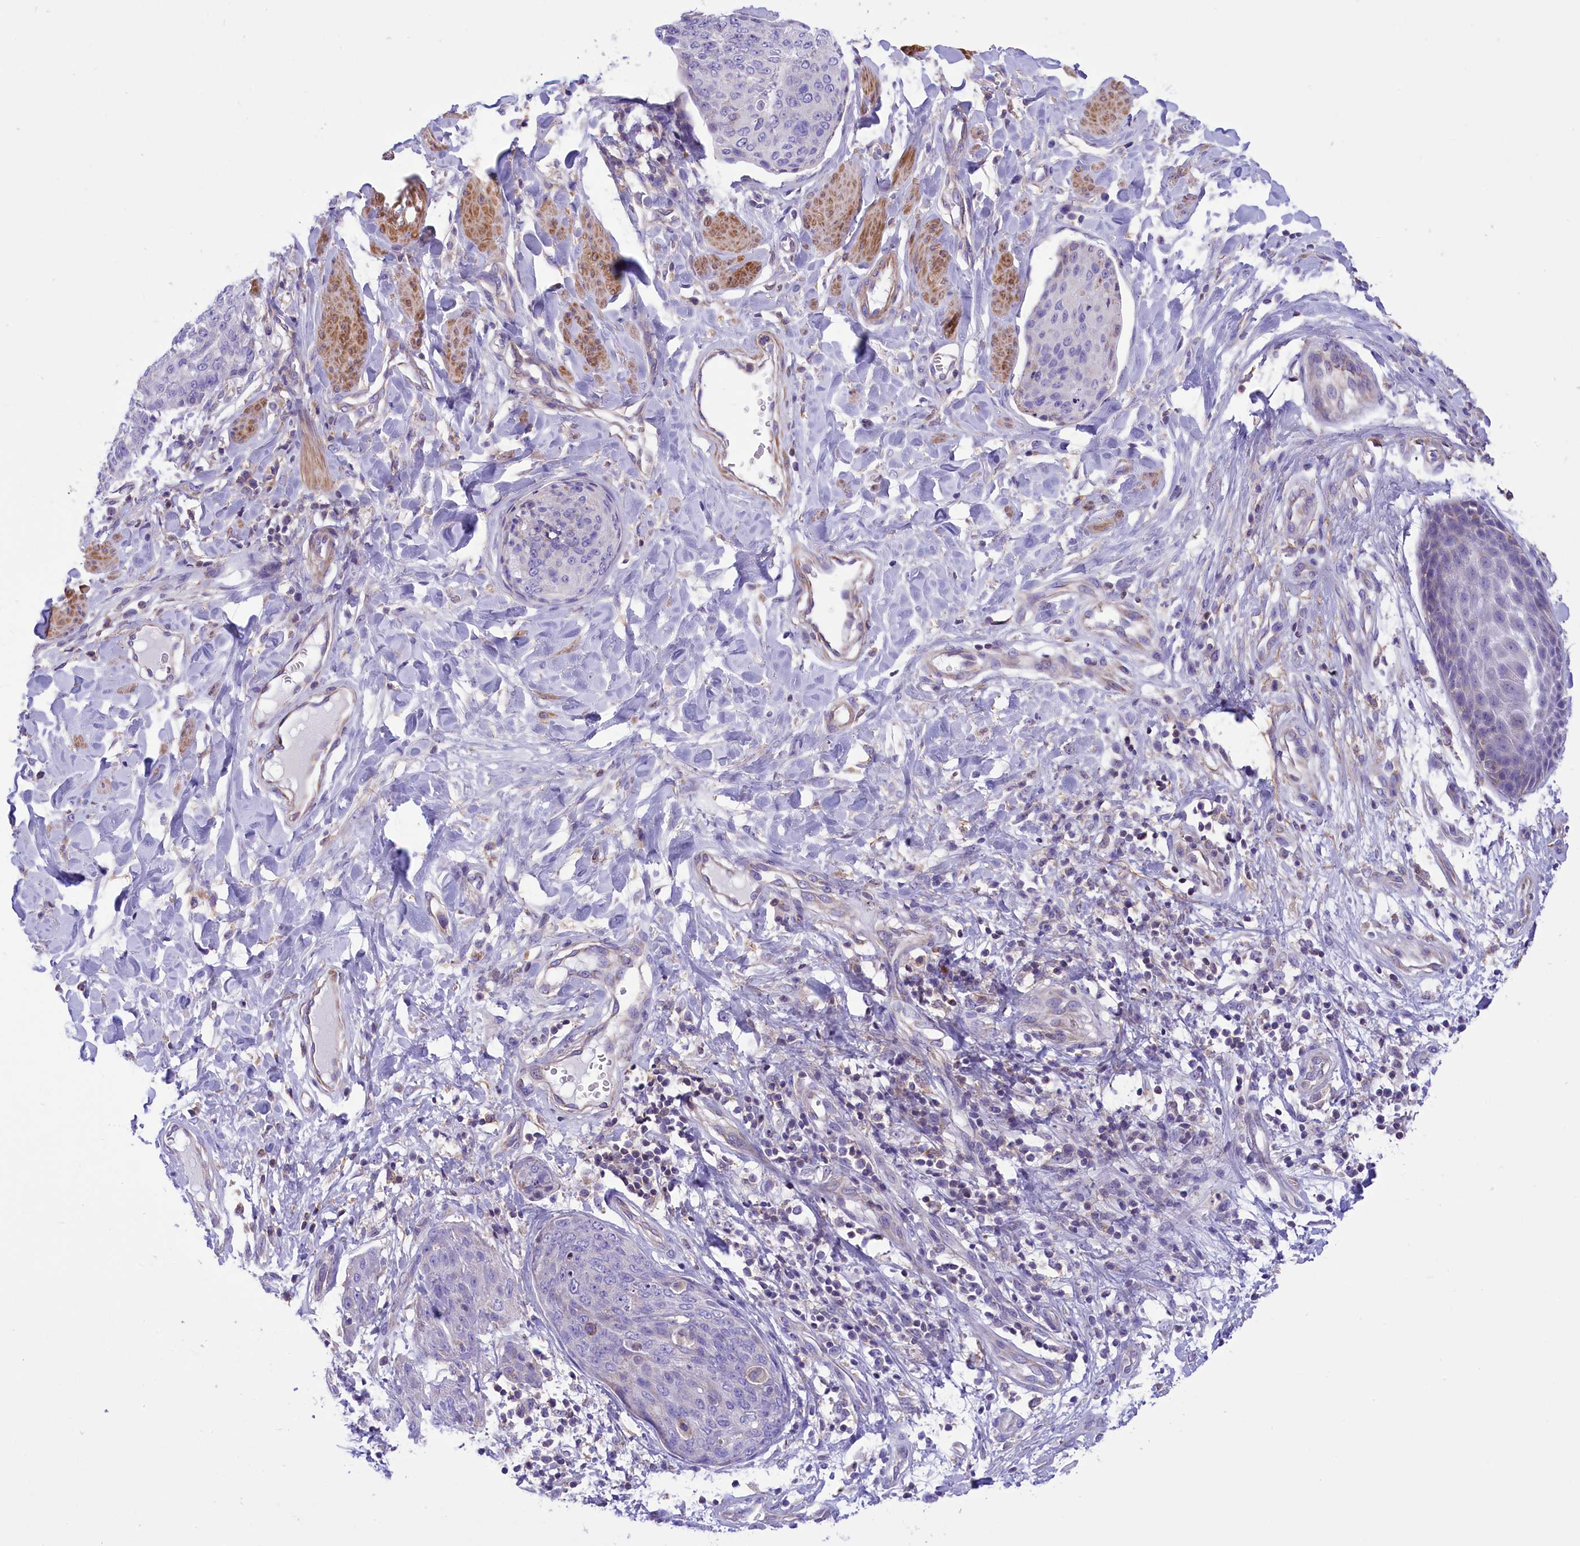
{"staining": {"intensity": "negative", "quantity": "none", "location": "none"}, "tissue": "skin cancer", "cell_type": "Tumor cells", "image_type": "cancer", "snomed": [{"axis": "morphology", "description": "Squamous cell carcinoma, NOS"}, {"axis": "topography", "description": "Skin"}, {"axis": "topography", "description": "Vulva"}], "caption": "This is an immunohistochemistry (IHC) image of skin cancer. There is no positivity in tumor cells.", "gene": "CORO7-PAM16", "patient": {"sex": "female", "age": 85}}